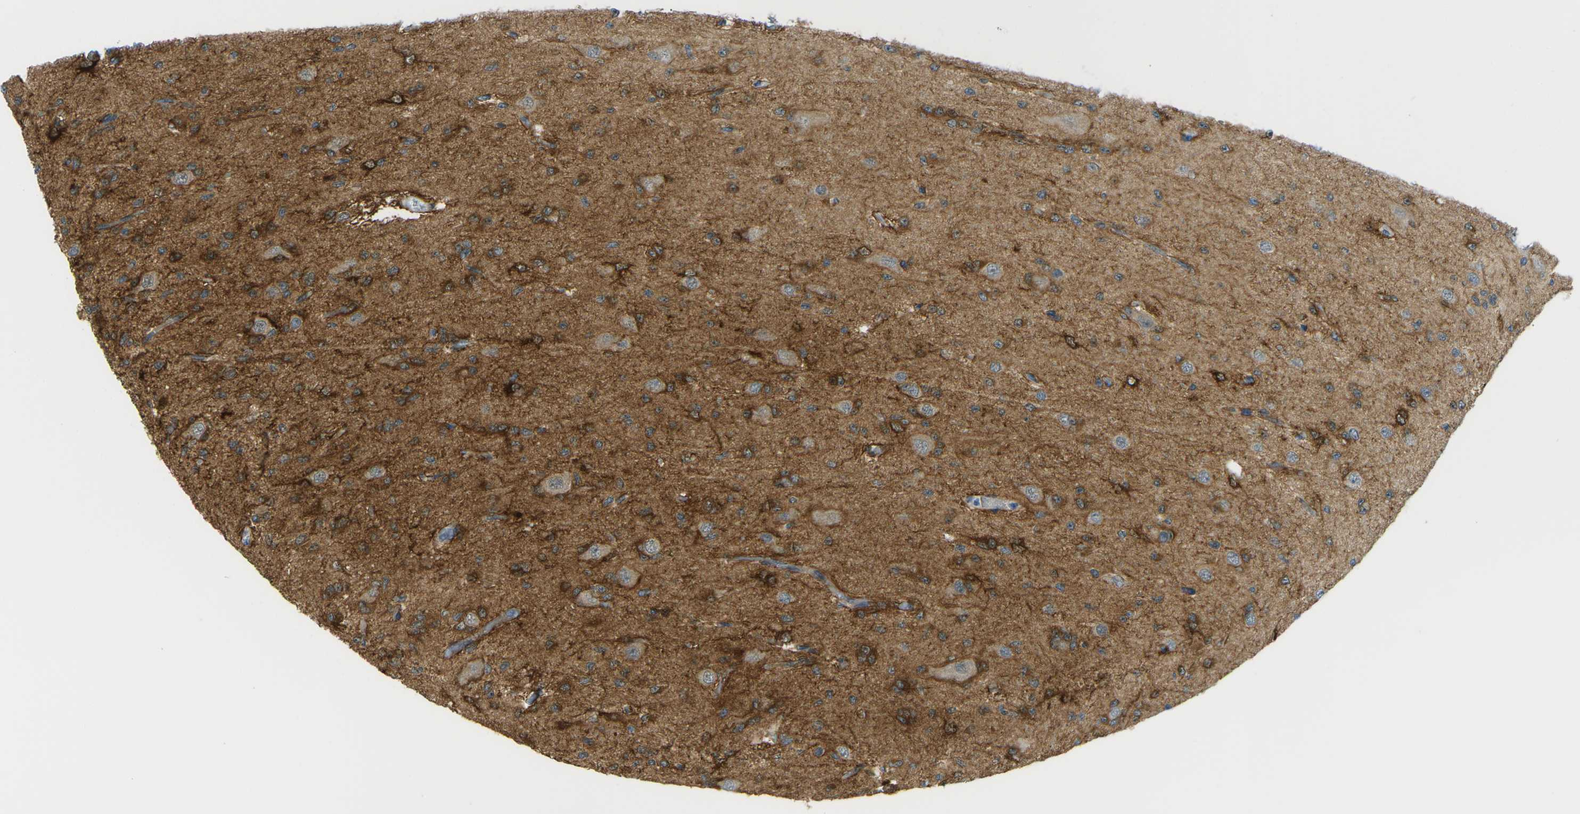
{"staining": {"intensity": "moderate", "quantity": "25%-75%", "location": "cytoplasmic/membranous"}, "tissue": "glioma", "cell_type": "Tumor cells", "image_type": "cancer", "snomed": [{"axis": "morphology", "description": "Glioma, malignant, Low grade"}, {"axis": "topography", "description": "Brain"}], "caption": "A brown stain labels moderate cytoplasmic/membranous expression of a protein in glioma tumor cells.", "gene": "PSAT1", "patient": {"sex": "male", "age": 38}}